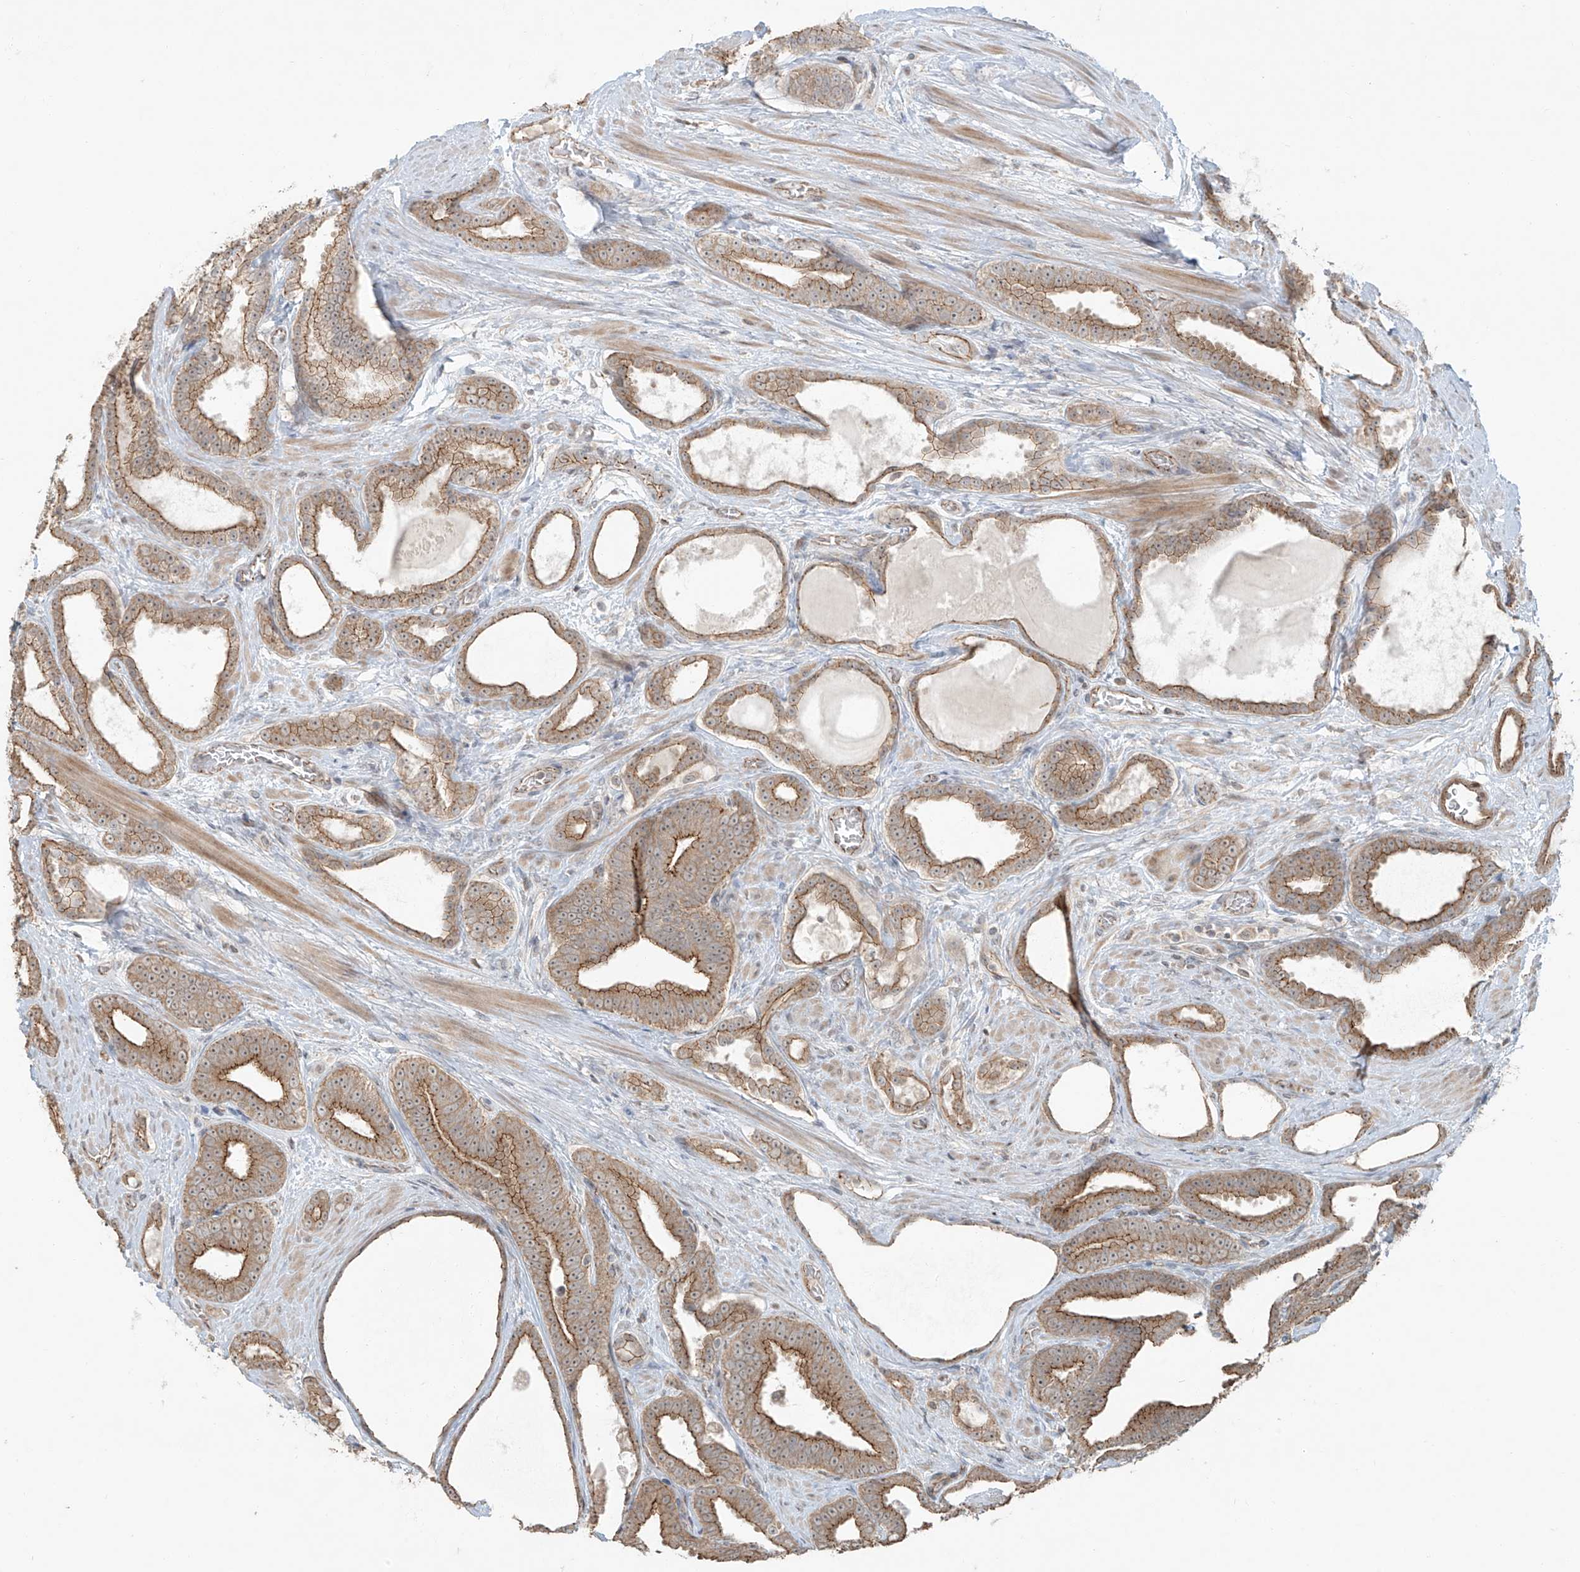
{"staining": {"intensity": "moderate", "quantity": ">75%", "location": "cytoplasmic/membranous"}, "tissue": "prostate cancer", "cell_type": "Tumor cells", "image_type": "cancer", "snomed": [{"axis": "morphology", "description": "Adenocarcinoma, High grade"}, {"axis": "topography", "description": "Prostate"}], "caption": "Immunohistochemical staining of human adenocarcinoma (high-grade) (prostate) demonstrates medium levels of moderate cytoplasmic/membranous positivity in about >75% of tumor cells. The protein of interest is shown in brown color, while the nuclei are stained blue.", "gene": "ZNF16", "patient": {"sex": "male", "age": 60}}